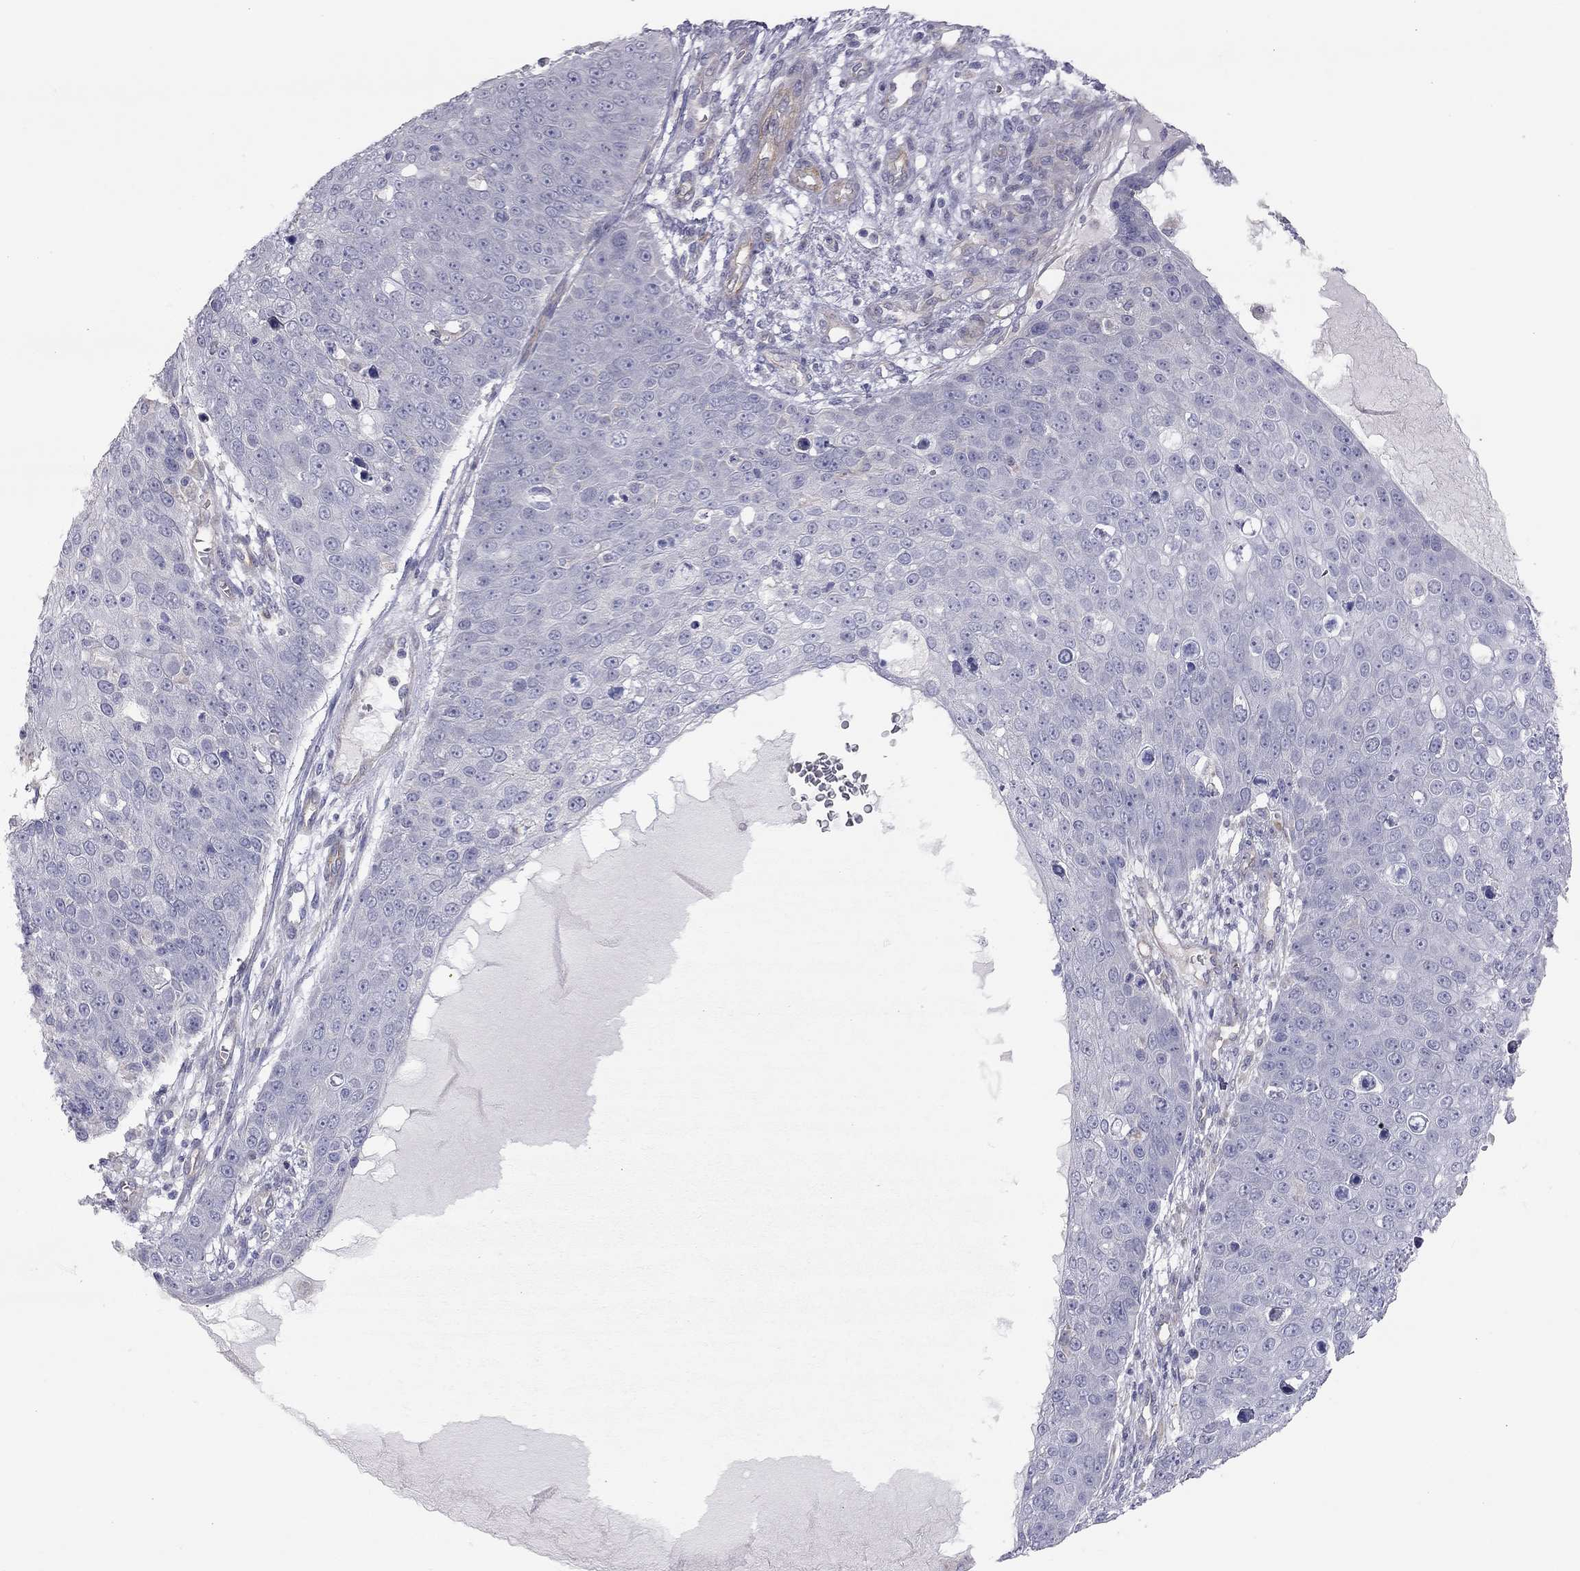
{"staining": {"intensity": "negative", "quantity": "none", "location": "none"}, "tissue": "skin cancer", "cell_type": "Tumor cells", "image_type": "cancer", "snomed": [{"axis": "morphology", "description": "Squamous cell carcinoma, NOS"}, {"axis": "topography", "description": "Skin"}], "caption": "Image shows no protein expression in tumor cells of squamous cell carcinoma (skin) tissue. The staining was performed using DAB to visualize the protein expression in brown, while the nuclei were stained in blue with hematoxylin (Magnification: 20x).", "gene": "GPRC5B", "patient": {"sex": "male", "age": 71}}